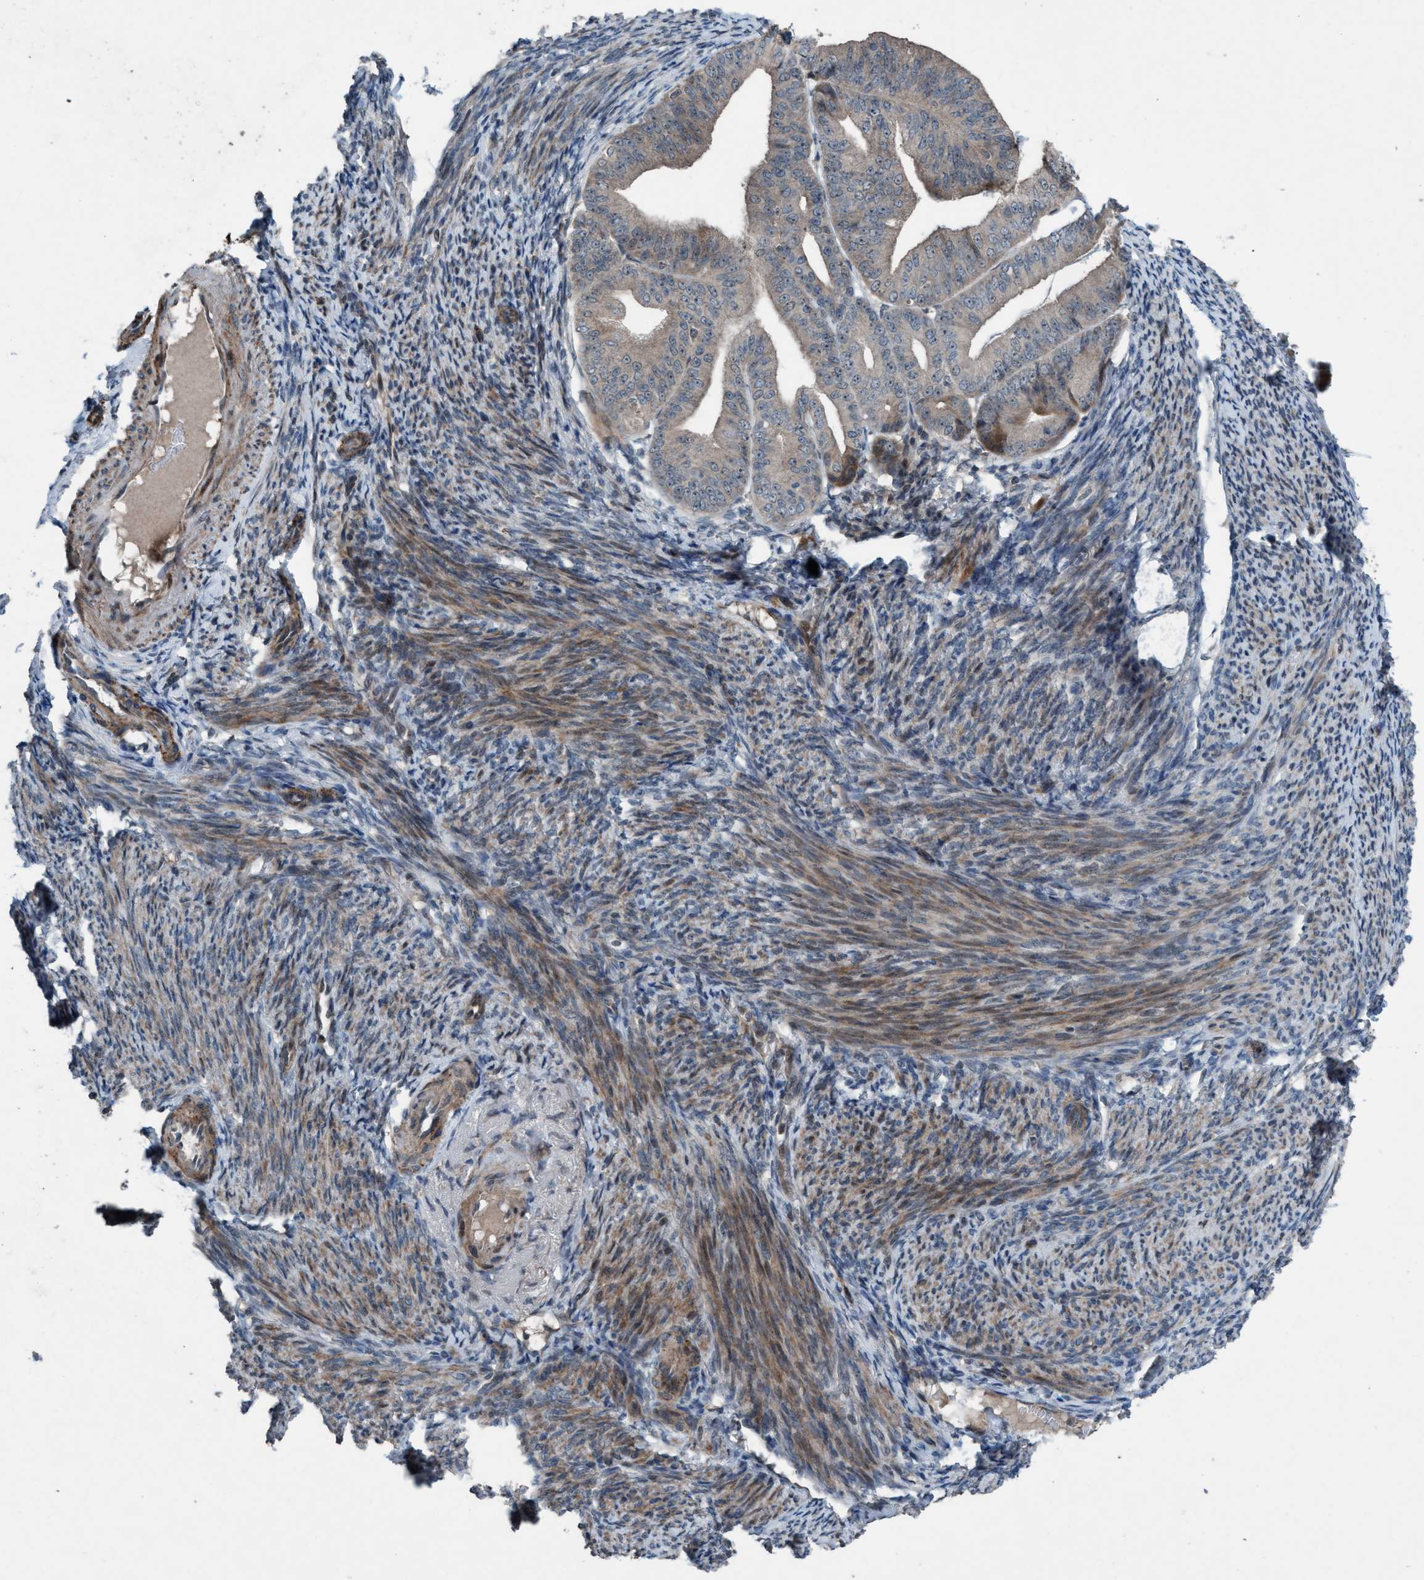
{"staining": {"intensity": "weak", "quantity": "<25%", "location": "cytoplasmic/membranous"}, "tissue": "endometrial cancer", "cell_type": "Tumor cells", "image_type": "cancer", "snomed": [{"axis": "morphology", "description": "Adenocarcinoma, NOS"}, {"axis": "topography", "description": "Endometrium"}], "caption": "DAB immunohistochemical staining of endometrial cancer reveals no significant positivity in tumor cells.", "gene": "NISCH", "patient": {"sex": "female", "age": 63}}